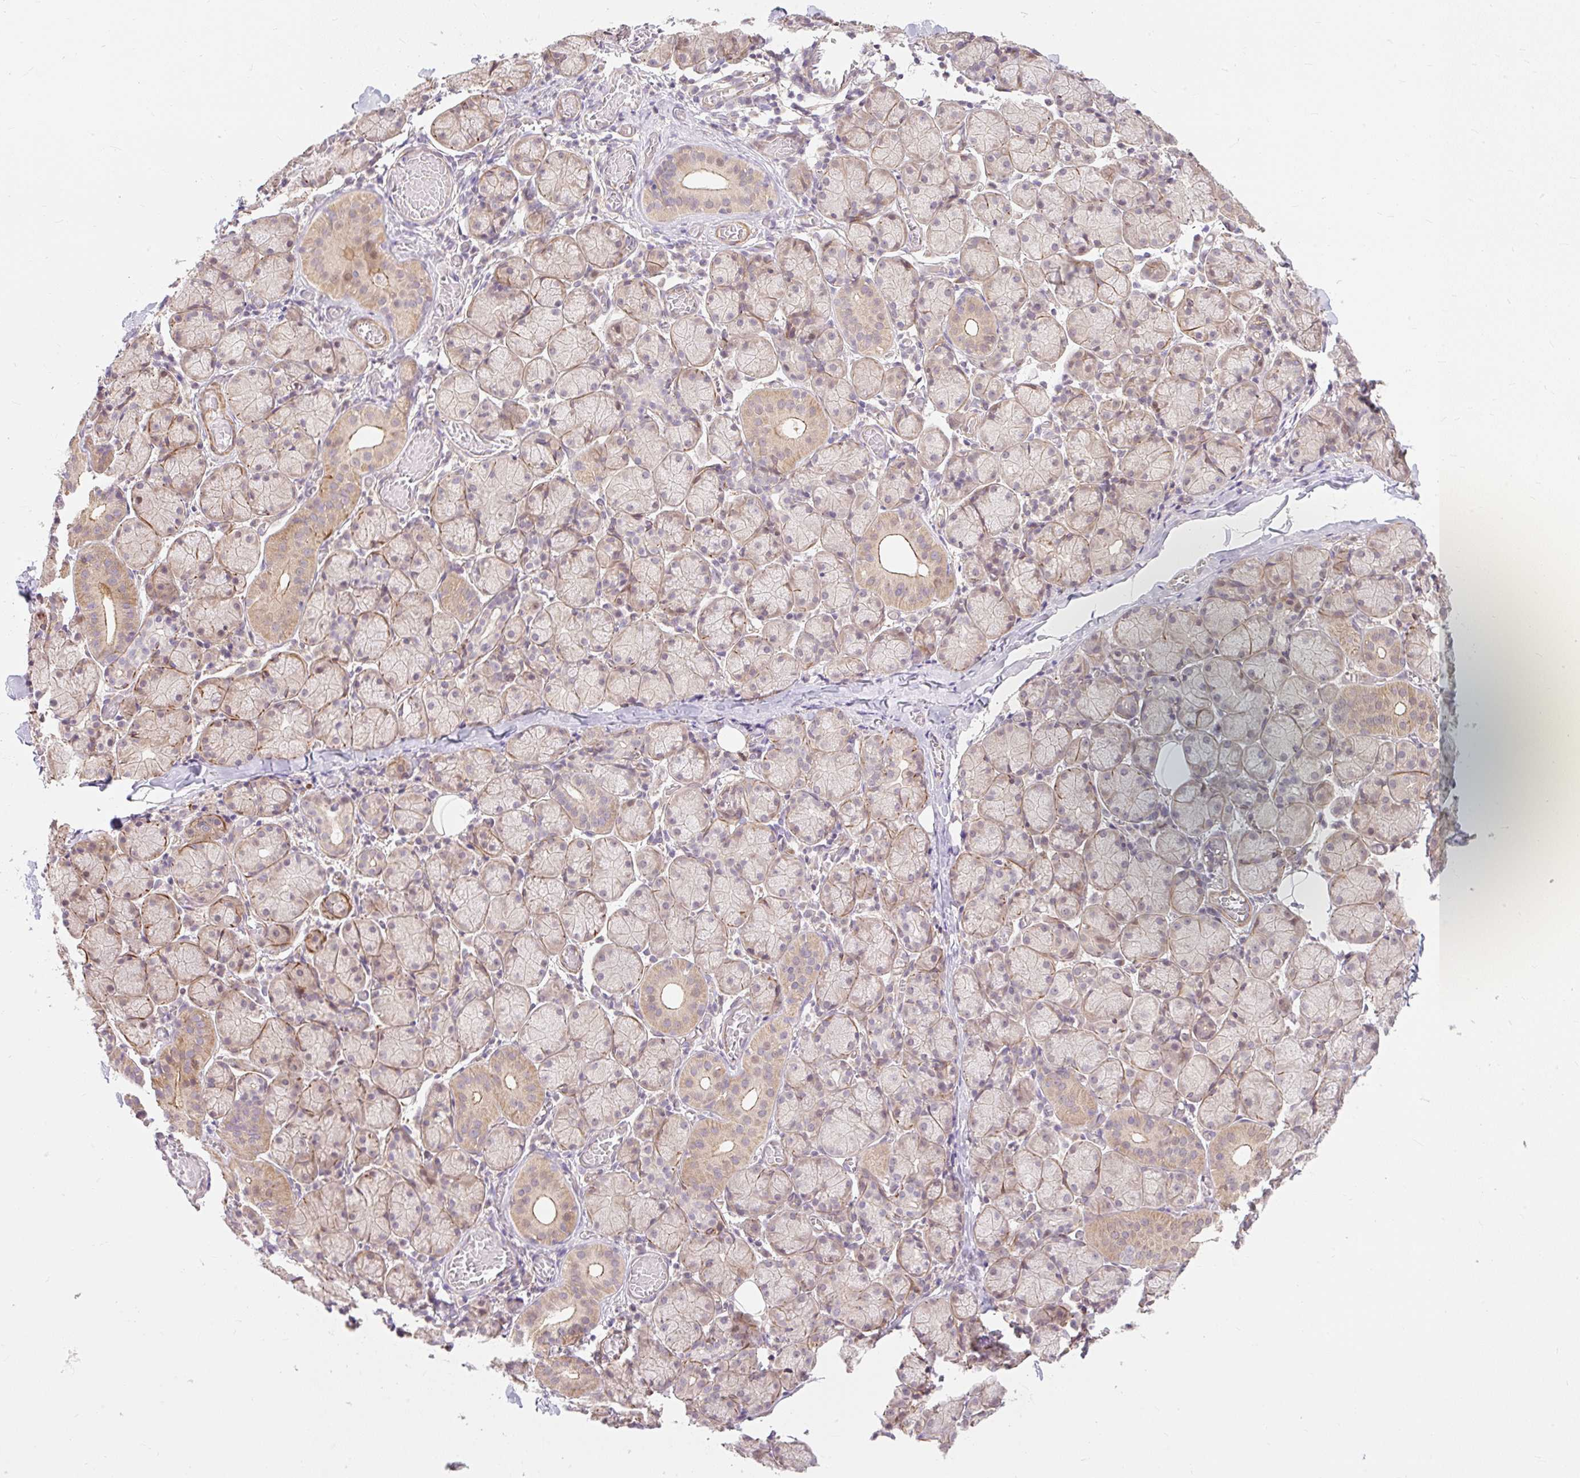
{"staining": {"intensity": "weak", "quantity": "25%-75%", "location": "cytoplasmic/membranous,nuclear"}, "tissue": "salivary gland", "cell_type": "Glandular cells", "image_type": "normal", "snomed": [{"axis": "morphology", "description": "Normal tissue, NOS"}, {"axis": "topography", "description": "Salivary gland"}], "caption": "A histopathology image showing weak cytoplasmic/membranous,nuclear staining in about 25%-75% of glandular cells in normal salivary gland, as visualized by brown immunohistochemical staining.", "gene": "EMC10", "patient": {"sex": "female", "age": 24}}